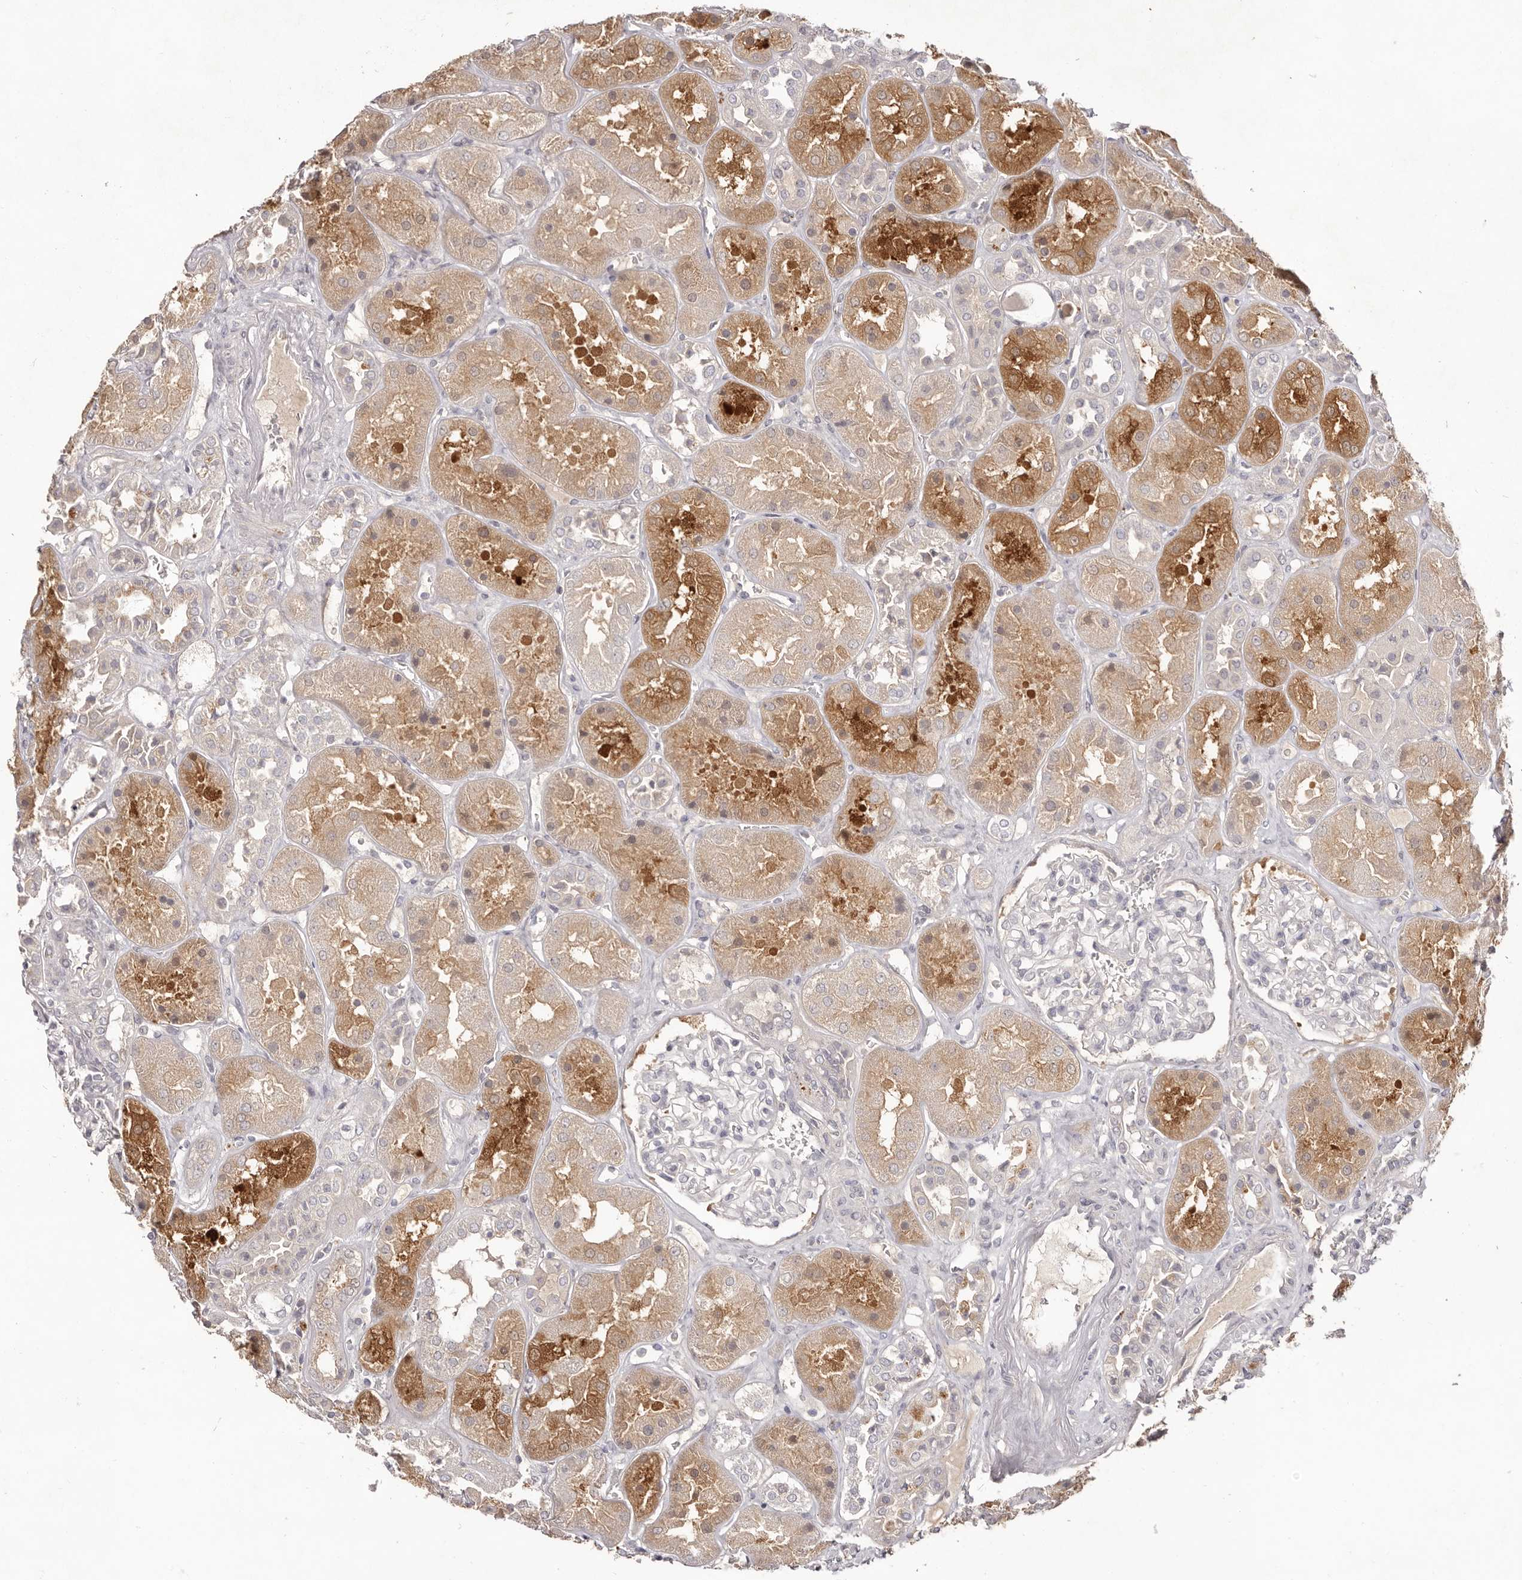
{"staining": {"intensity": "negative", "quantity": "none", "location": "none"}, "tissue": "kidney", "cell_type": "Cells in glomeruli", "image_type": "normal", "snomed": [{"axis": "morphology", "description": "Normal tissue, NOS"}, {"axis": "topography", "description": "Kidney"}], "caption": "This micrograph is of unremarkable kidney stained with IHC to label a protein in brown with the nuclei are counter-stained blue. There is no staining in cells in glomeruli.", "gene": "SCUBE2", "patient": {"sex": "male", "age": 70}}